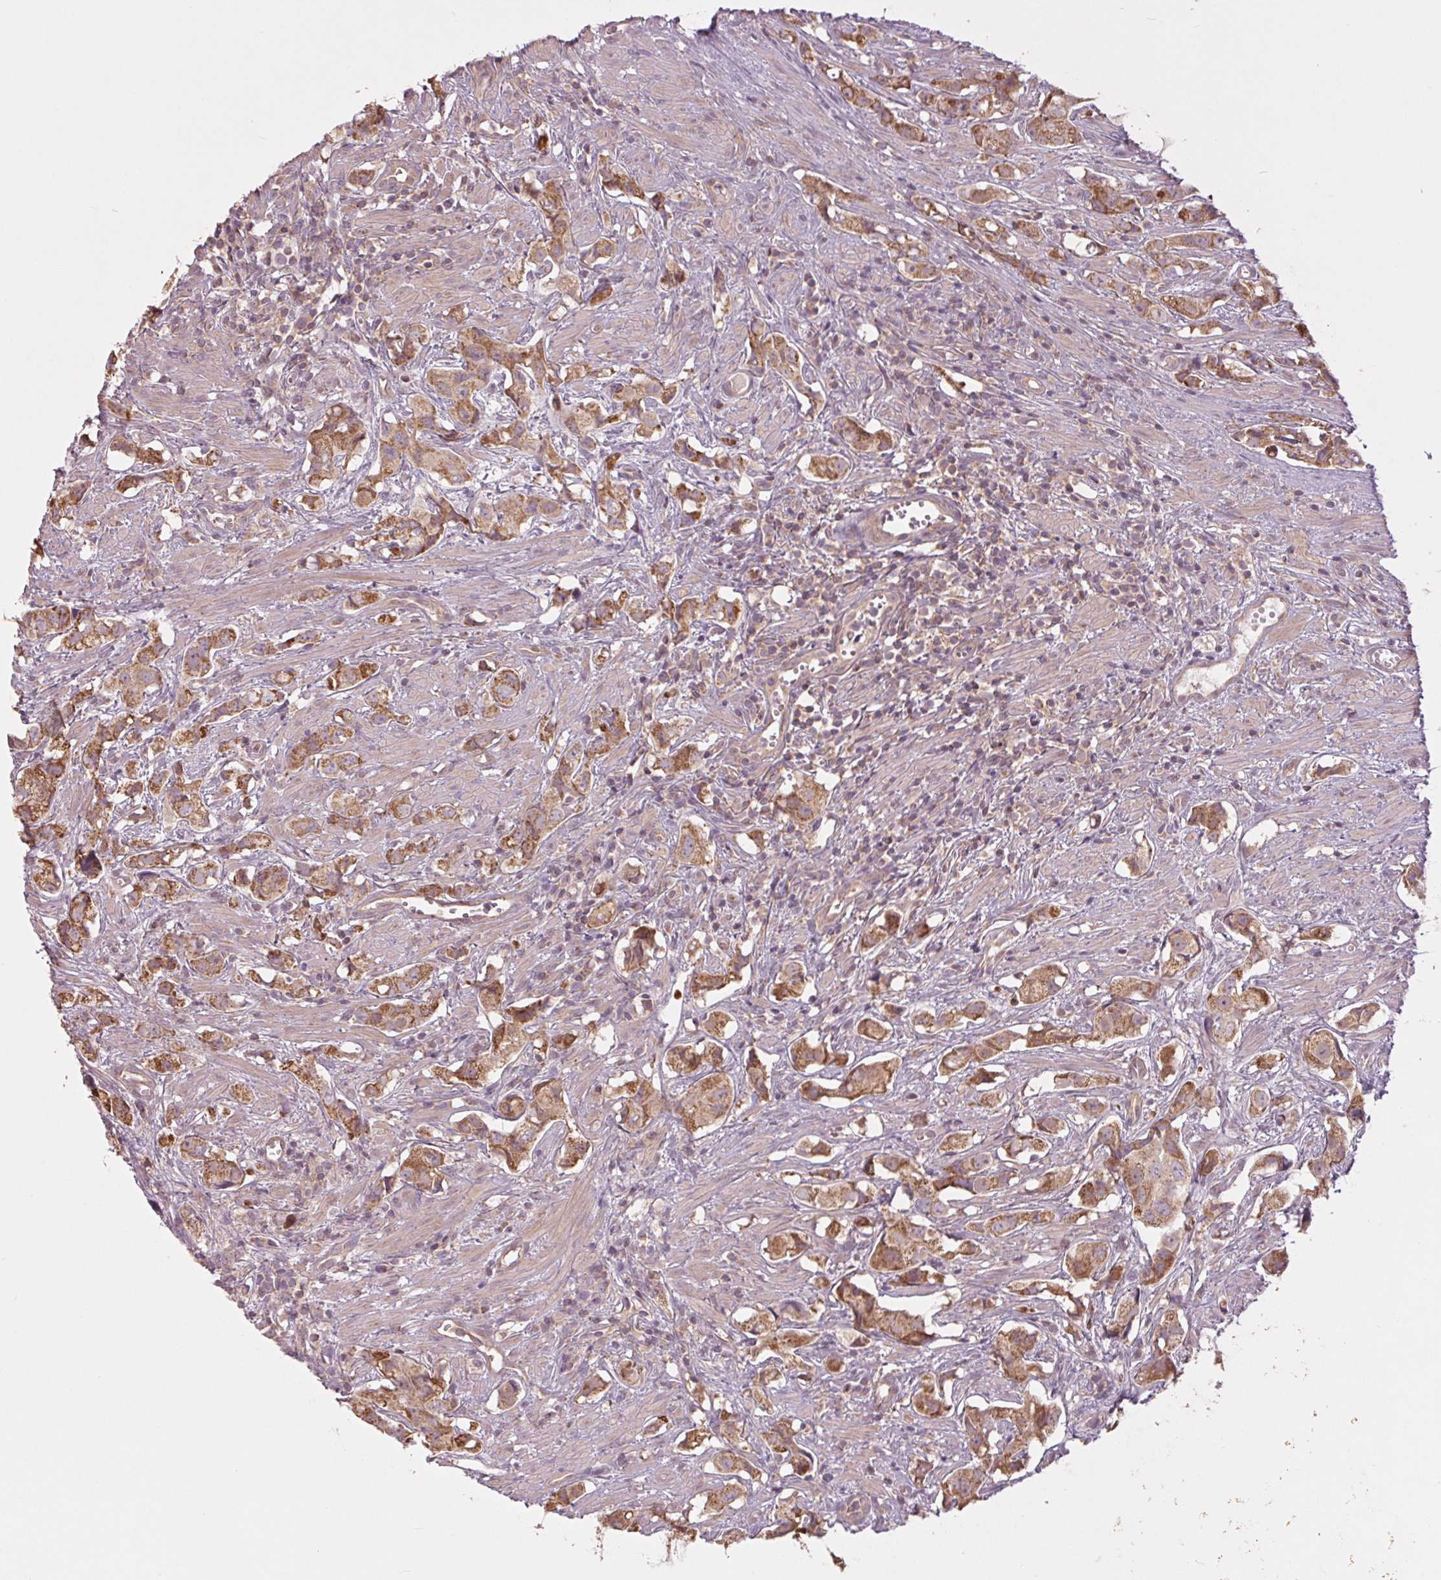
{"staining": {"intensity": "moderate", "quantity": ">75%", "location": "cytoplasmic/membranous"}, "tissue": "prostate cancer", "cell_type": "Tumor cells", "image_type": "cancer", "snomed": [{"axis": "morphology", "description": "Adenocarcinoma, High grade"}, {"axis": "topography", "description": "Prostate"}], "caption": "Adenocarcinoma (high-grade) (prostate) stained with DAB (3,3'-diaminobenzidine) immunohistochemistry (IHC) shows medium levels of moderate cytoplasmic/membranous staining in about >75% of tumor cells. Immunohistochemistry stains the protein of interest in brown and the nuclei are stained blue.", "gene": "MAP3K5", "patient": {"sex": "male", "age": 58}}